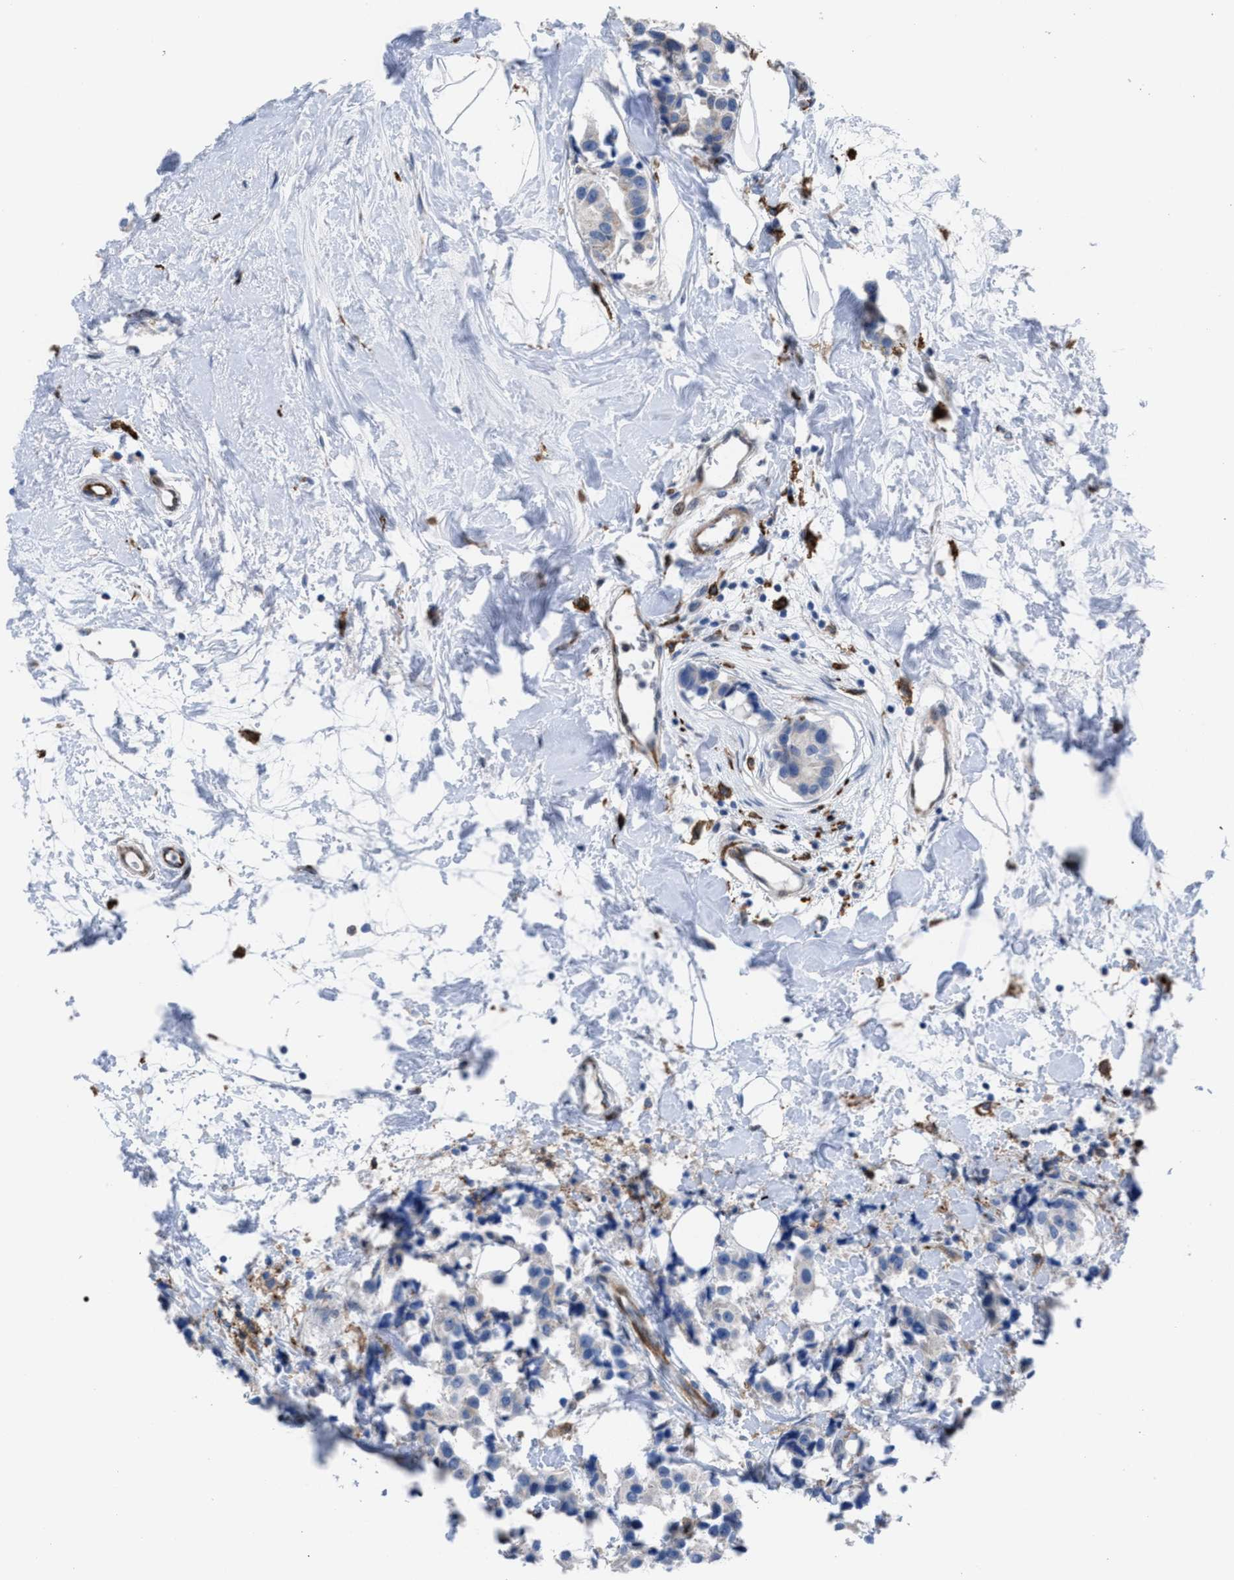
{"staining": {"intensity": "negative", "quantity": "none", "location": "none"}, "tissue": "breast cancer", "cell_type": "Tumor cells", "image_type": "cancer", "snomed": [{"axis": "morphology", "description": "Normal tissue, NOS"}, {"axis": "morphology", "description": "Duct carcinoma"}, {"axis": "topography", "description": "Breast"}], "caption": "High magnification brightfield microscopy of breast cancer stained with DAB (brown) and counterstained with hematoxylin (blue): tumor cells show no significant positivity.", "gene": "SLC47A1", "patient": {"sex": "female", "age": 39}}